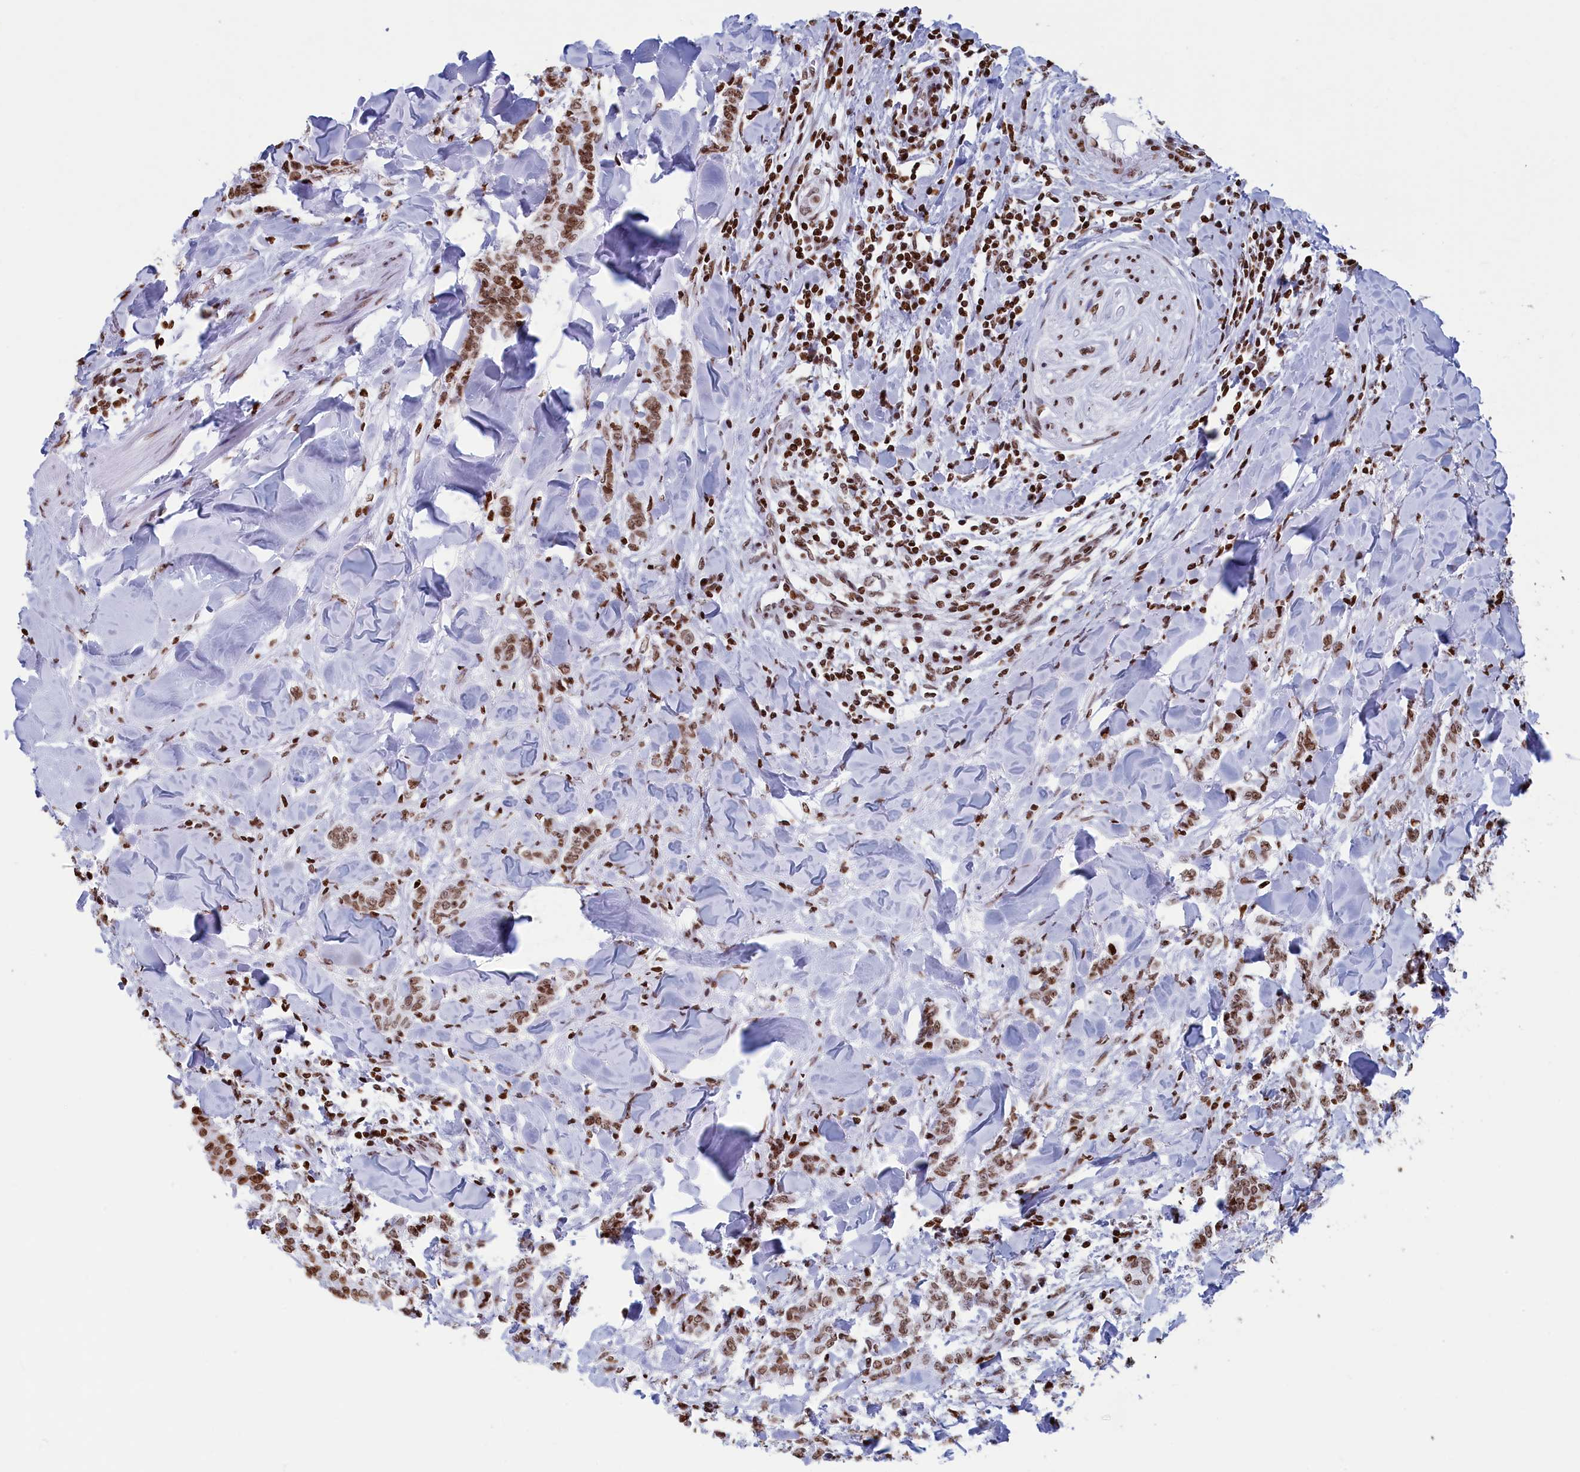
{"staining": {"intensity": "moderate", "quantity": ">75%", "location": "nuclear"}, "tissue": "breast cancer", "cell_type": "Tumor cells", "image_type": "cancer", "snomed": [{"axis": "morphology", "description": "Duct carcinoma"}, {"axis": "topography", "description": "Breast"}], "caption": "A medium amount of moderate nuclear expression is present in about >75% of tumor cells in breast cancer (intraductal carcinoma) tissue.", "gene": "APOBEC3A", "patient": {"sex": "female", "age": 40}}